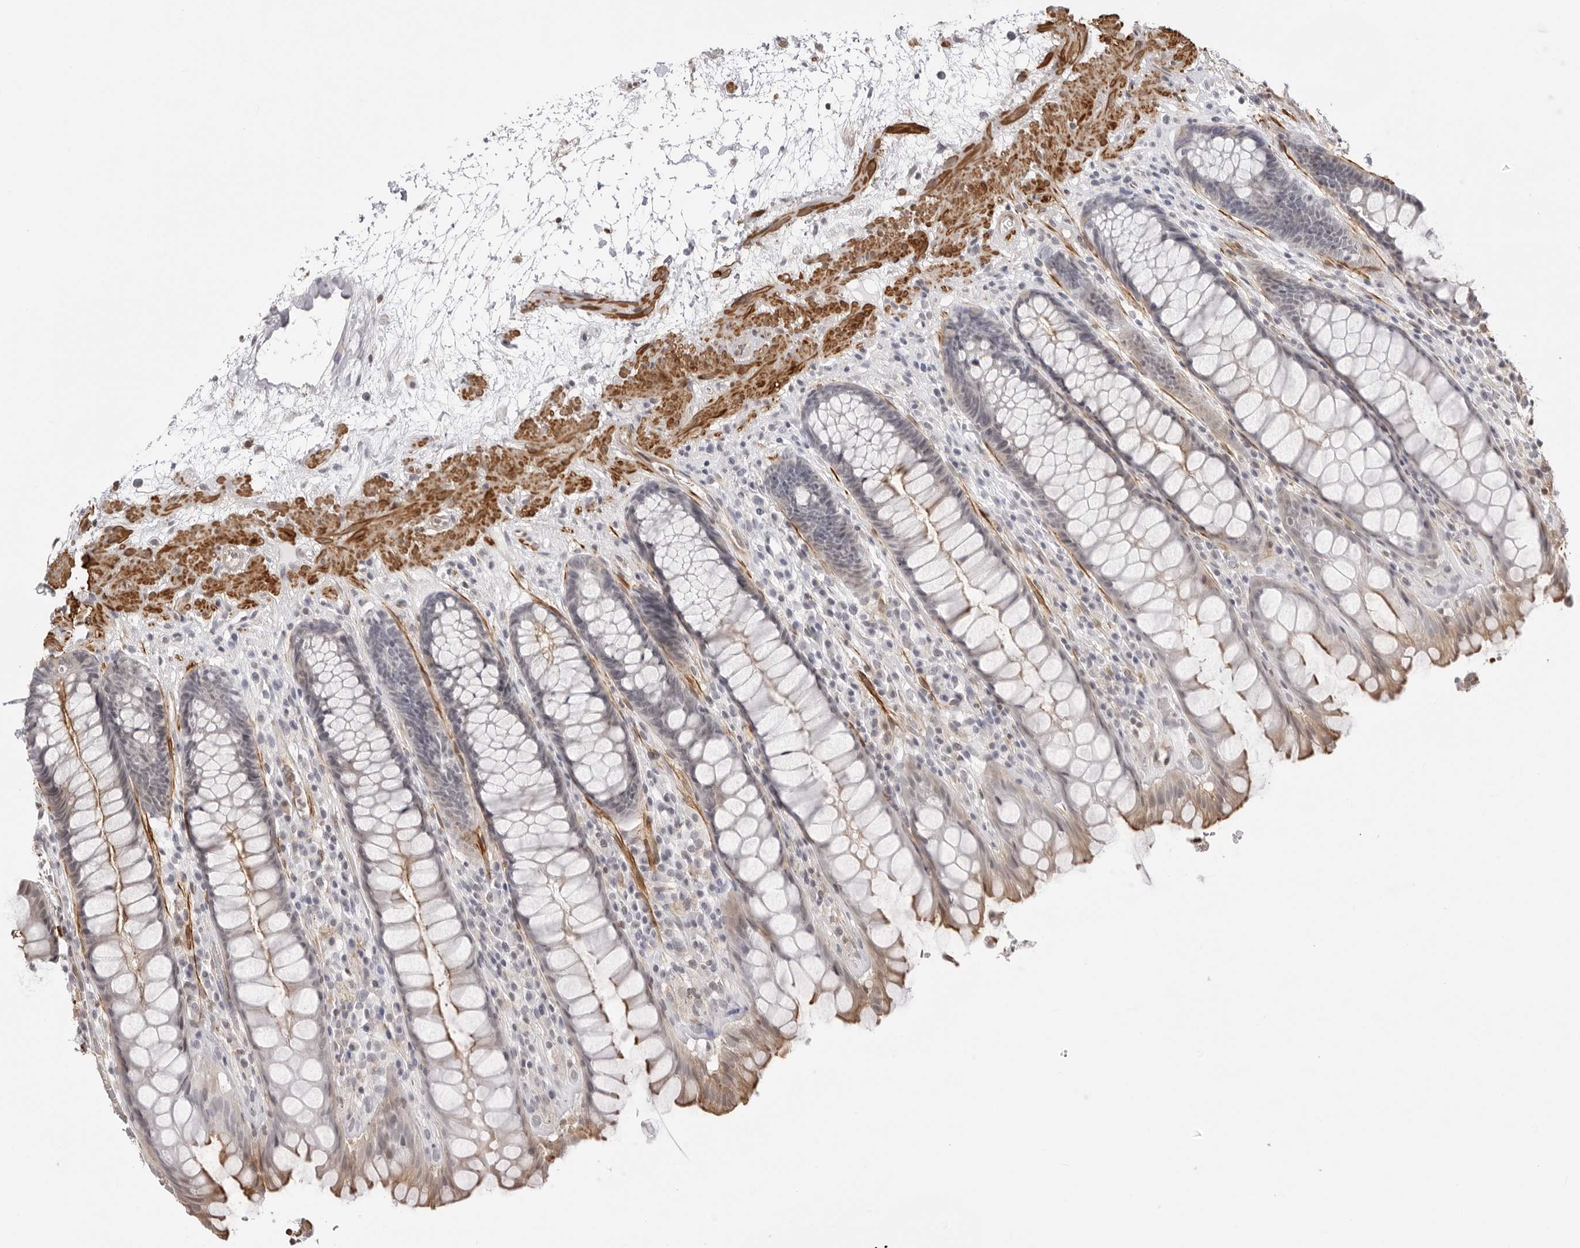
{"staining": {"intensity": "moderate", "quantity": "<25%", "location": "cytoplasmic/membranous"}, "tissue": "rectum", "cell_type": "Glandular cells", "image_type": "normal", "snomed": [{"axis": "morphology", "description": "Normal tissue, NOS"}, {"axis": "topography", "description": "Rectum"}], "caption": "Immunohistochemistry micrograph of benign human rectum stained for a protein (brown), which exhibits low levels of moderate cytoplasmic/membranous expression in about <25% of glandular cells.", "gene": "UNK", "patient": {"sex": "male", "age": 64}}